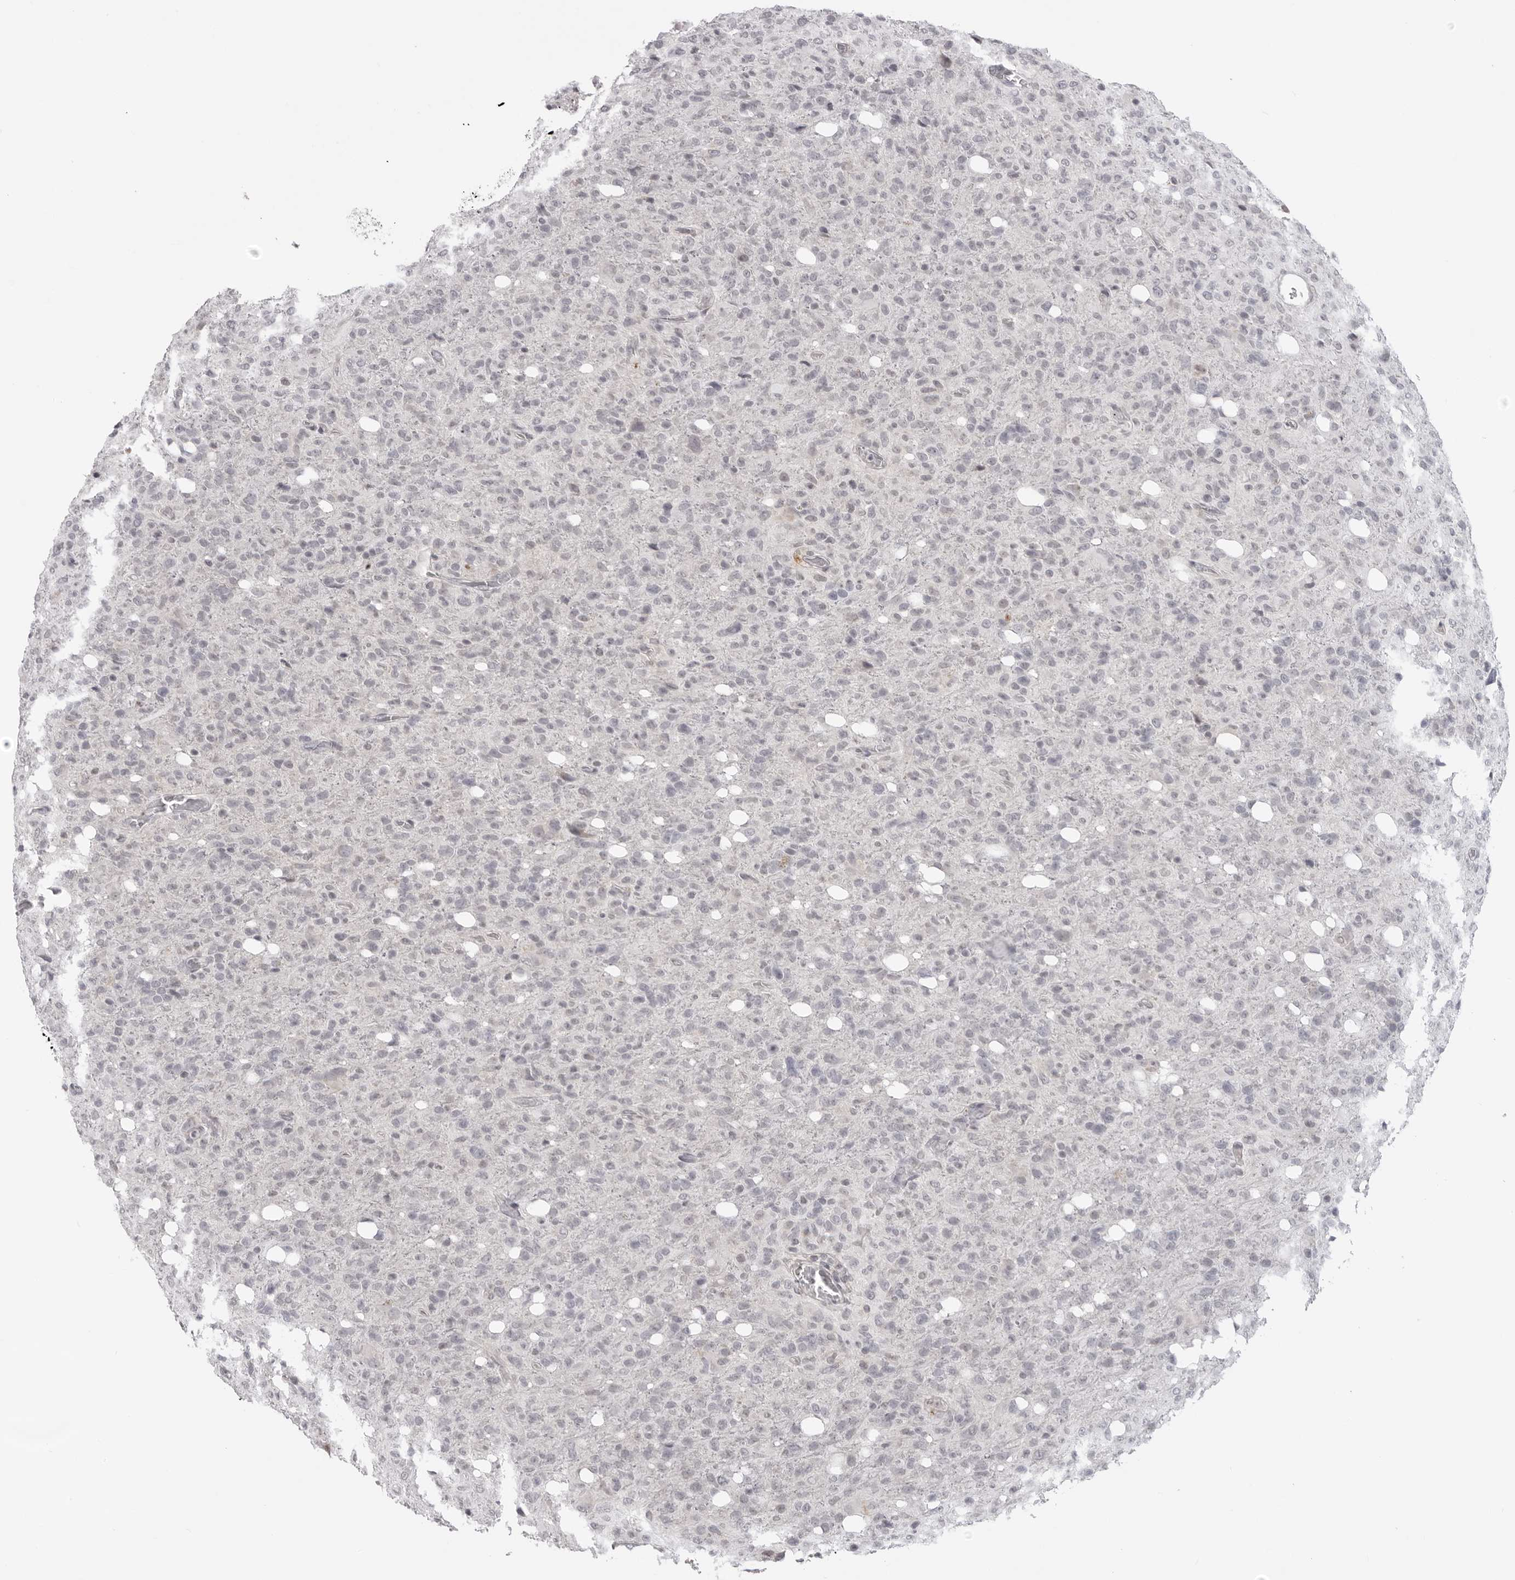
{"staining": {"intensity": "negative", "quantity": "none", "location": "none"}, "tissue": "glioma", "cell_type": "Tumor cells", "image_type": "cancer", "snomed": [{"axis": "morphology", "description": "Glioma, malignant, High grade"}, {"axis": "topography", "description": "Brain"}], "caption": "This is an IHC micrograph of human high-grade glioma (malignant). There is no staining in tumor cells.", "gene": "ACP6", "patient": {"sex": "female", "age": 57}}